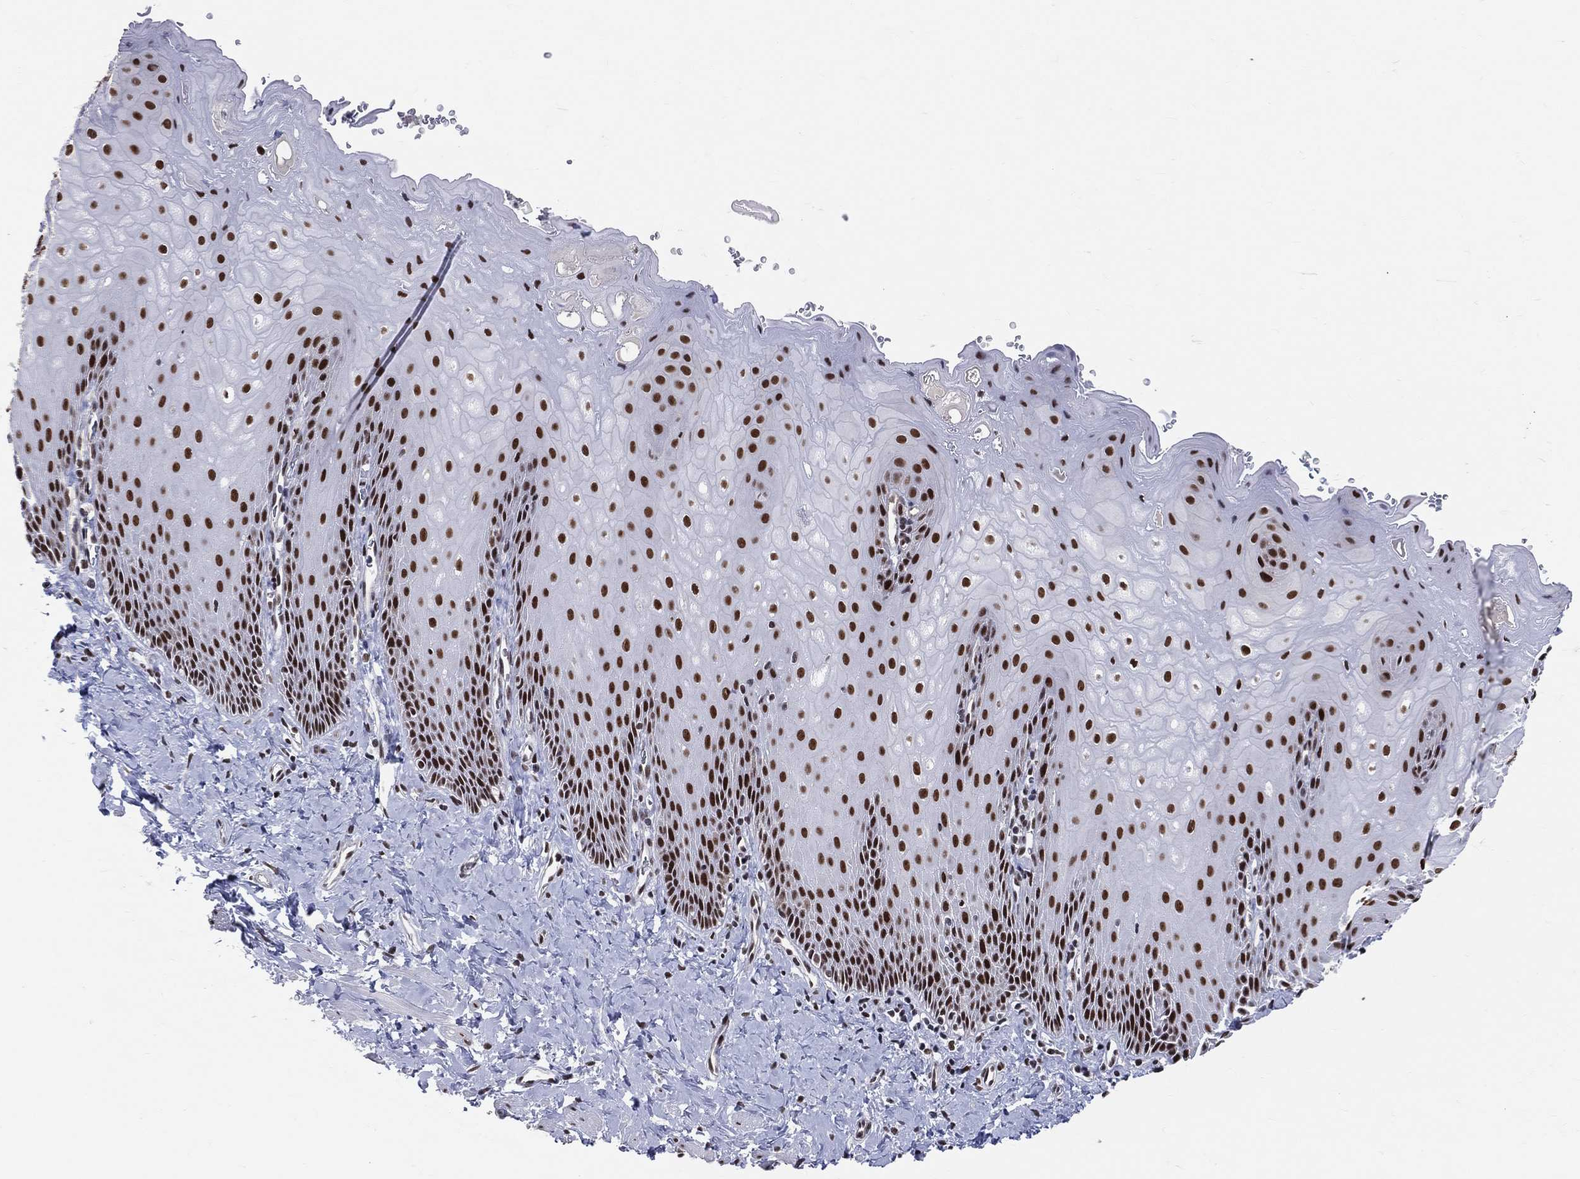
{"staining": {"intensity": "strong", "quantity": "25%-75%", "location": "nuclear"}, "tissue": "esophagus", "cell_type": "Squamous epithelial cells", "image_type": "normal", "snomed": [{"axis": "morphology", "description": "Normal tissue, NOS"}, {"axis": "topography", "description": "Esophagus"}], "caption": "DAB (3,3'-diaminobenzidine) immunohistochemical staining of benign human esophagus reveals strong nuclear protein positivity in approximately 25%-75% of squamous epithelial cells. Using DAB (3,3'-diaminobenzidine) (brown) and hematoxylin (blue) stains, captured at high magnification using brightfield microscopy.", "gene": "CDK7", "patient": {"sex": "male", "age": 64}}